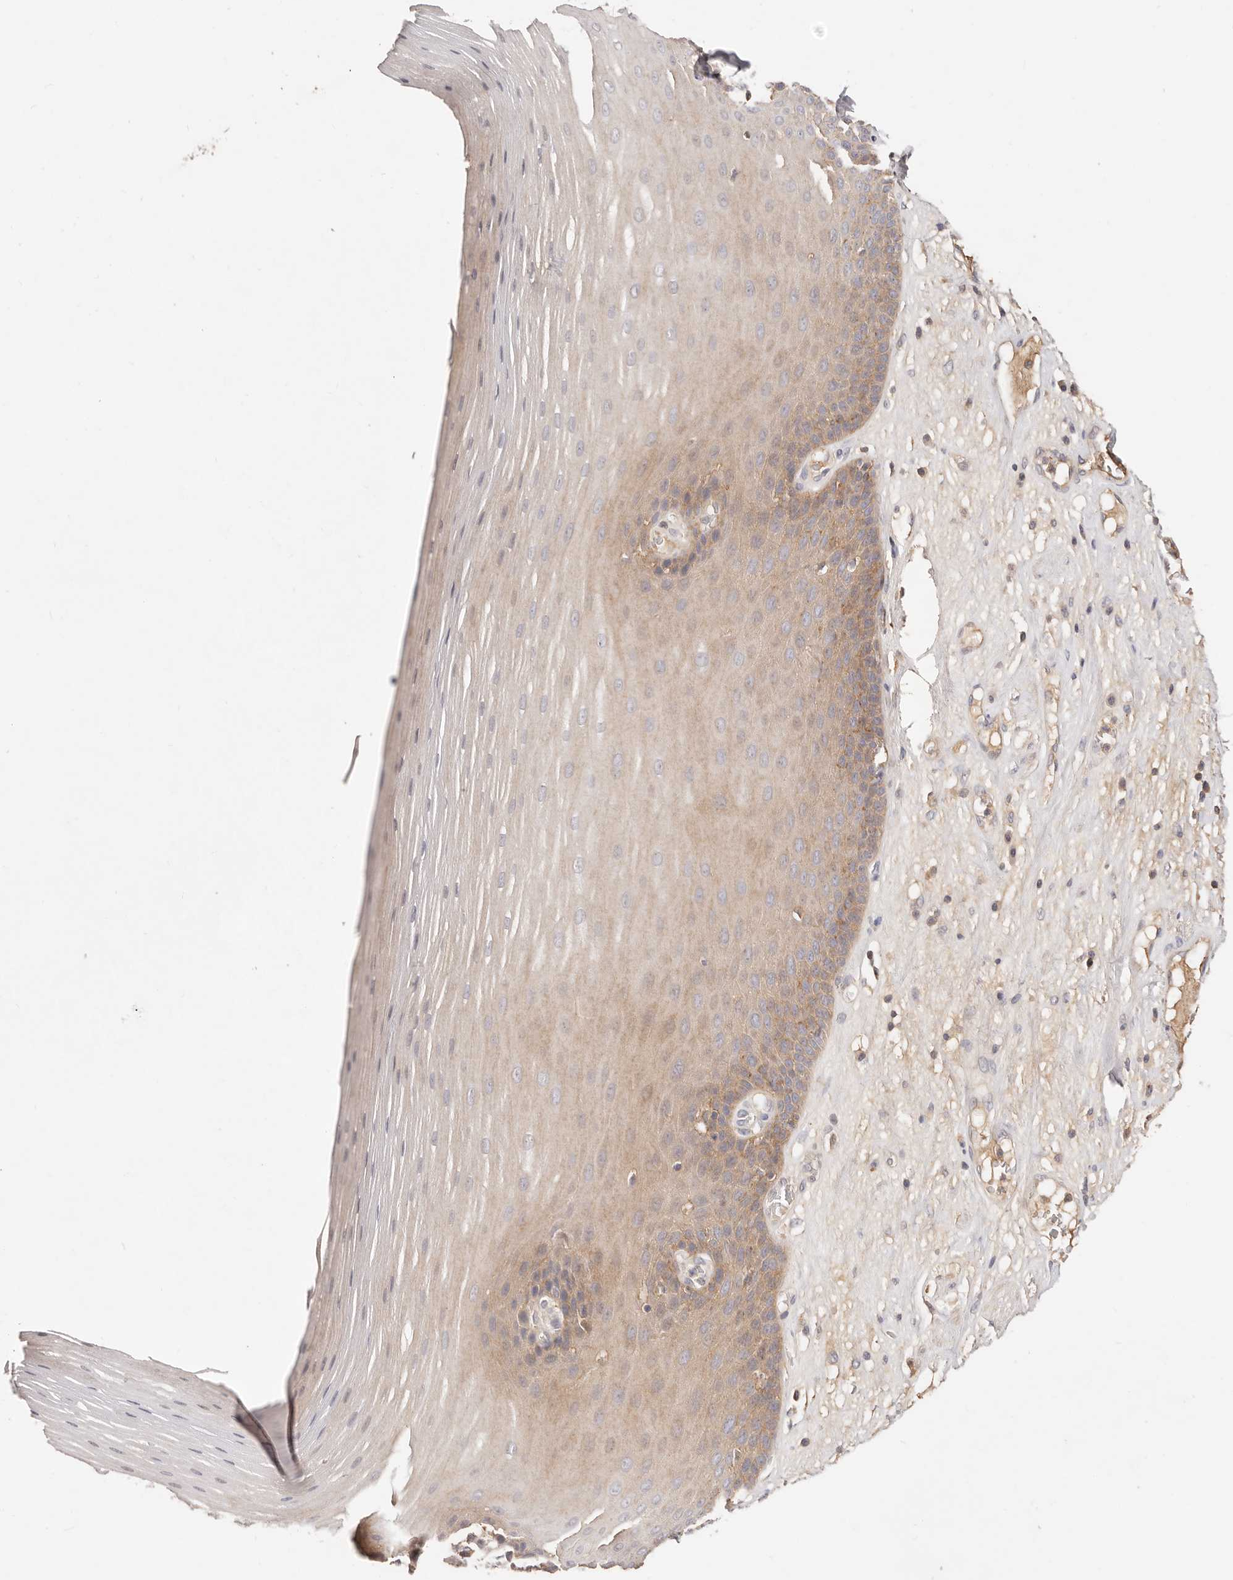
{"staining": {"intensity": "moderate", "quantity": "25%-75%", "location": "cytoplasmic/membranous"}, "tissue": "esophagus", "cell_type": "Squamous epithelial cells", "image_type": "normal", "snomed": [{"axis": "morphology", "description": "Normal tissue, NOS"}, {"axis": "topography", "description": "Esophagus"}], "caption": "Squamous epithelial cells show medium levels of moderate cytoplasmic/membranous expression in approximately 25%-75% of cells in normal human esophagus. (DAB (3,3'-diaminobenzidine) = brown stain, brightfield microscopy at high magnification).", "gene": "CXADR", "patient": {"sex": "male", "age": 62}}